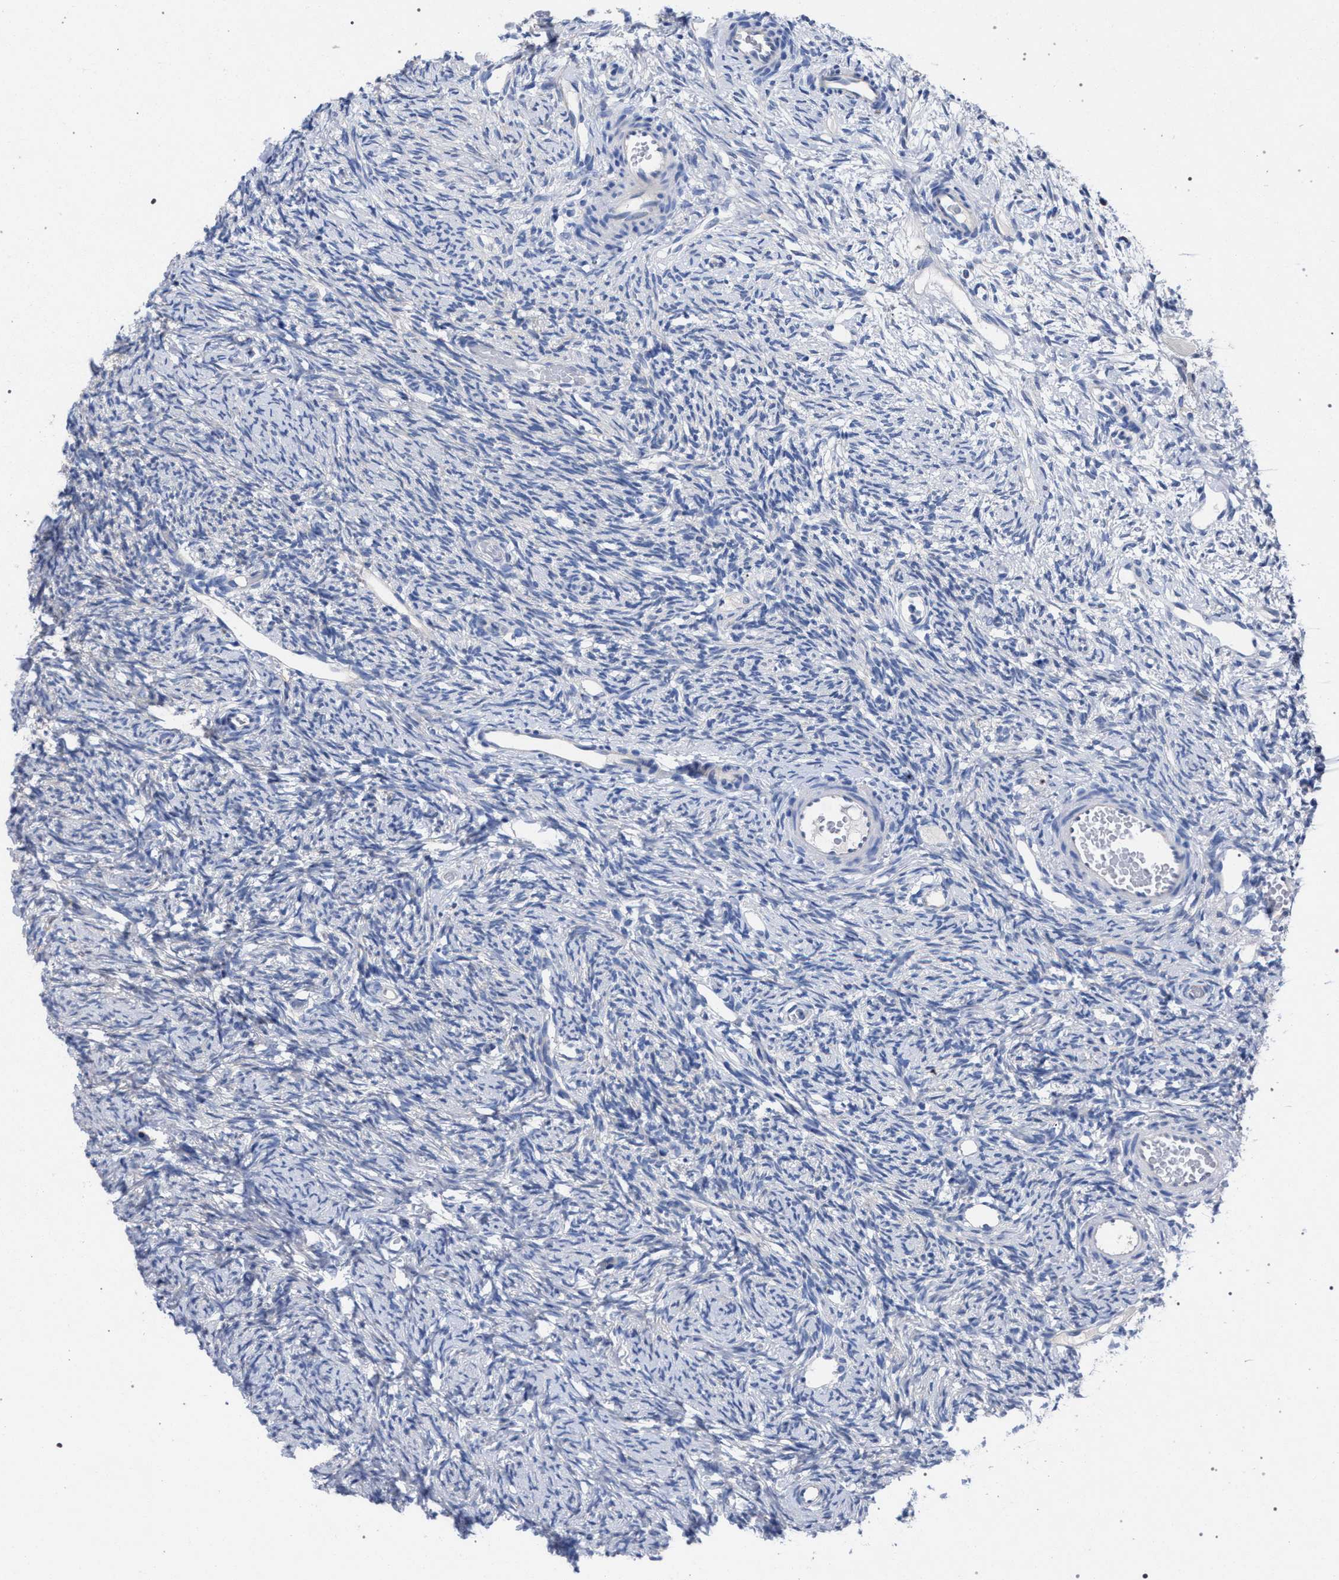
{"staining": {"intensity": "negative", "quantity": "none", "location": "none"}, "tissue": "ovary", "cell_type": "Ovarian stroma cells", "image_type": "normal", "snomed": [{"axis": "morphology", "description": "Normal tissue, NOS"}, {"axis": "topography", "description": "Ovary"}], "caption": "DAB (3,3'-diaminobenzidine) immunohistochemical staining of unremarkable human ovary reveals no significant staining in ovarian stroma cells. (Stains: DAB (3,3'-diaminobenzidine) immunohistochemistry with hematoxylin counter stain, Microscopy: brightfield microscopy at high magnification).", "gene": "GMPR", "patient": {"sex": "female", "age": 33}}